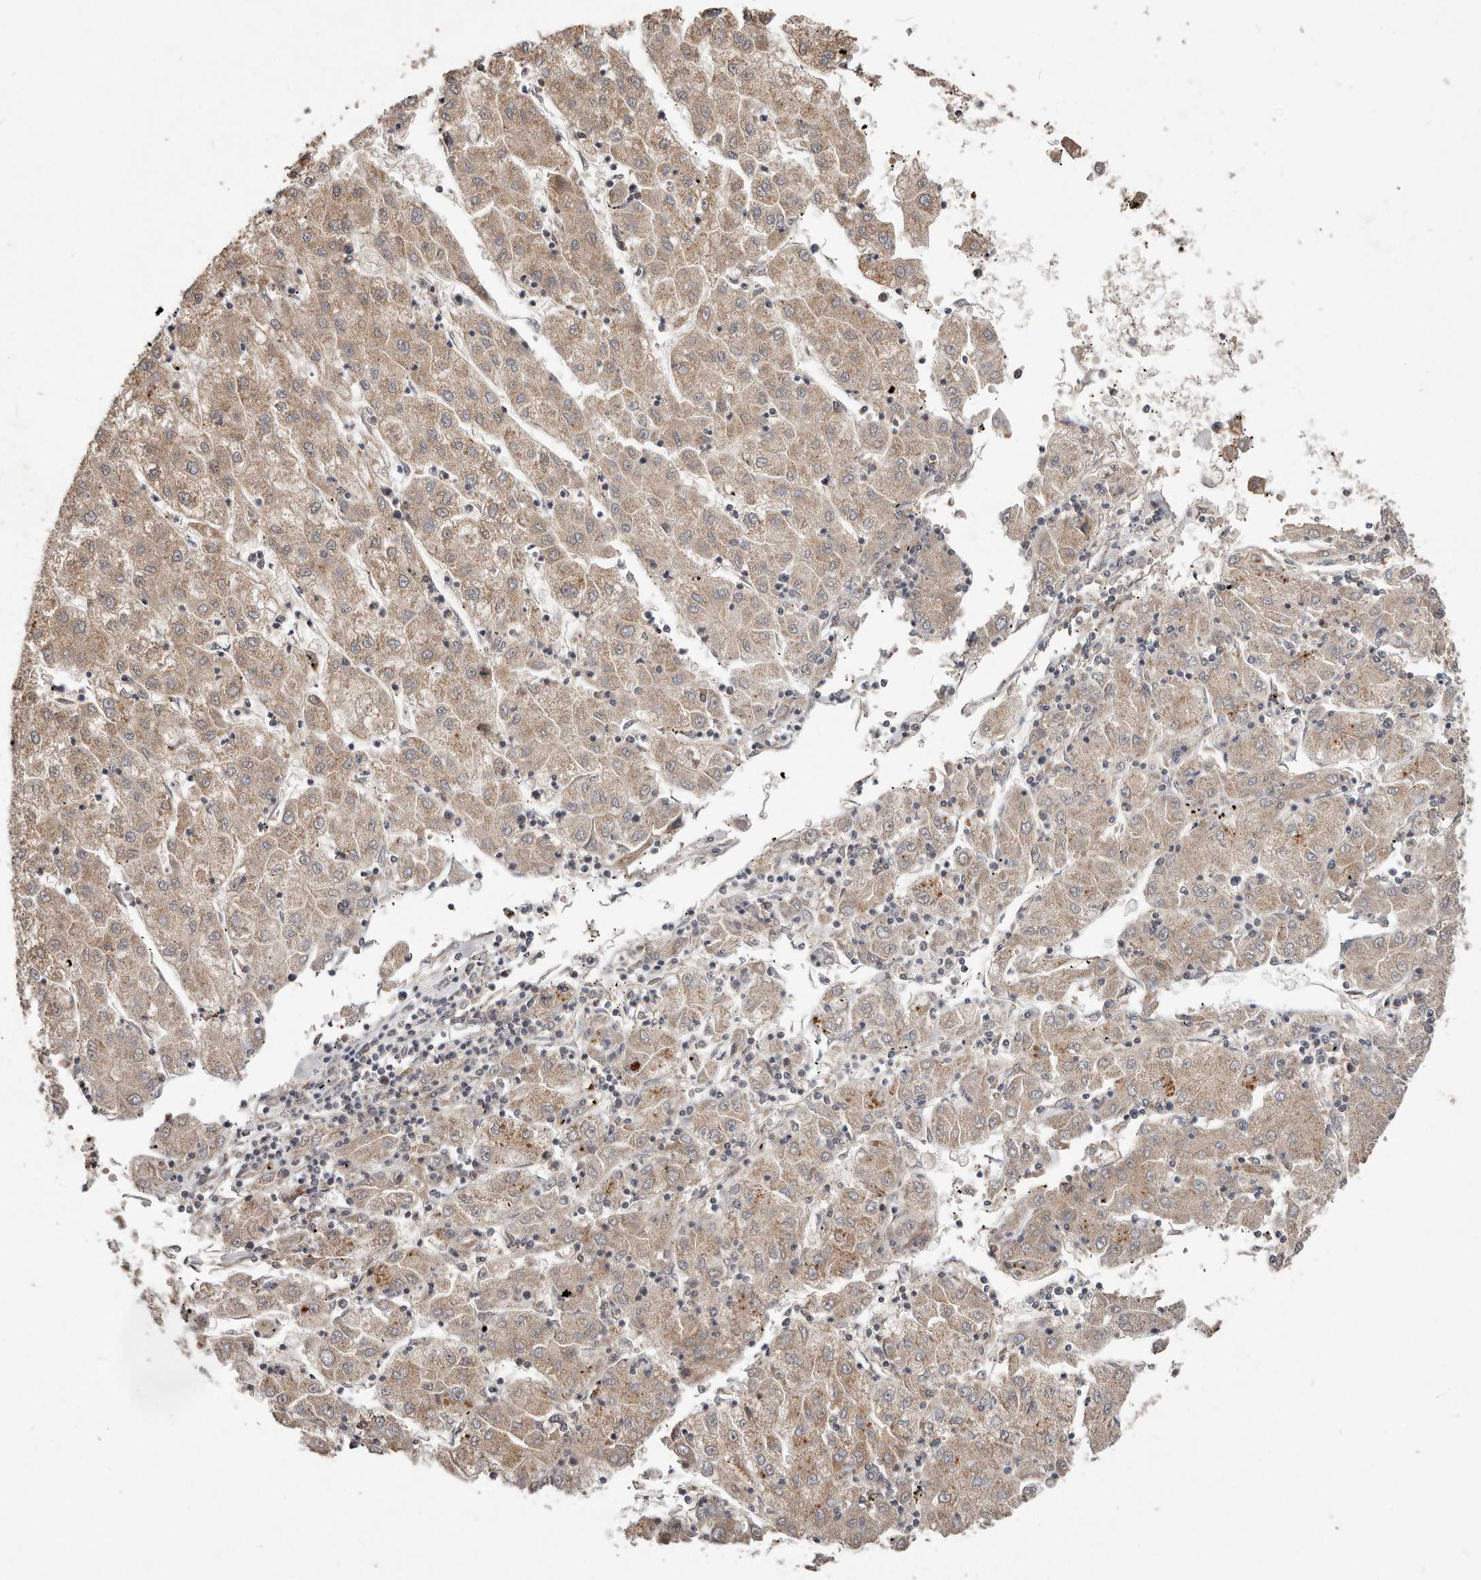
{"staining": {"intensity": "weak", "quantity": ">75%", "location": "cytoplasmic/membranous"}, "tissue": "liver cancer", "cell_type": "Tumor cells", "image_type": "cancer", "snomed": [{"axis": "morphology", "description": "Carcinoma, Hepatocellular, NOS"}, {"axis": "topography", "description": "Liver"}], "caption": "Human liver hepatocellular carcinoma stained for a protein (brown) demonstrates weak cytoplasmic/membranous positive positivity in approximately >75% of tumor cells.", "gene": "PLOD2", "patient": {"sex": "male", "age": 72}}